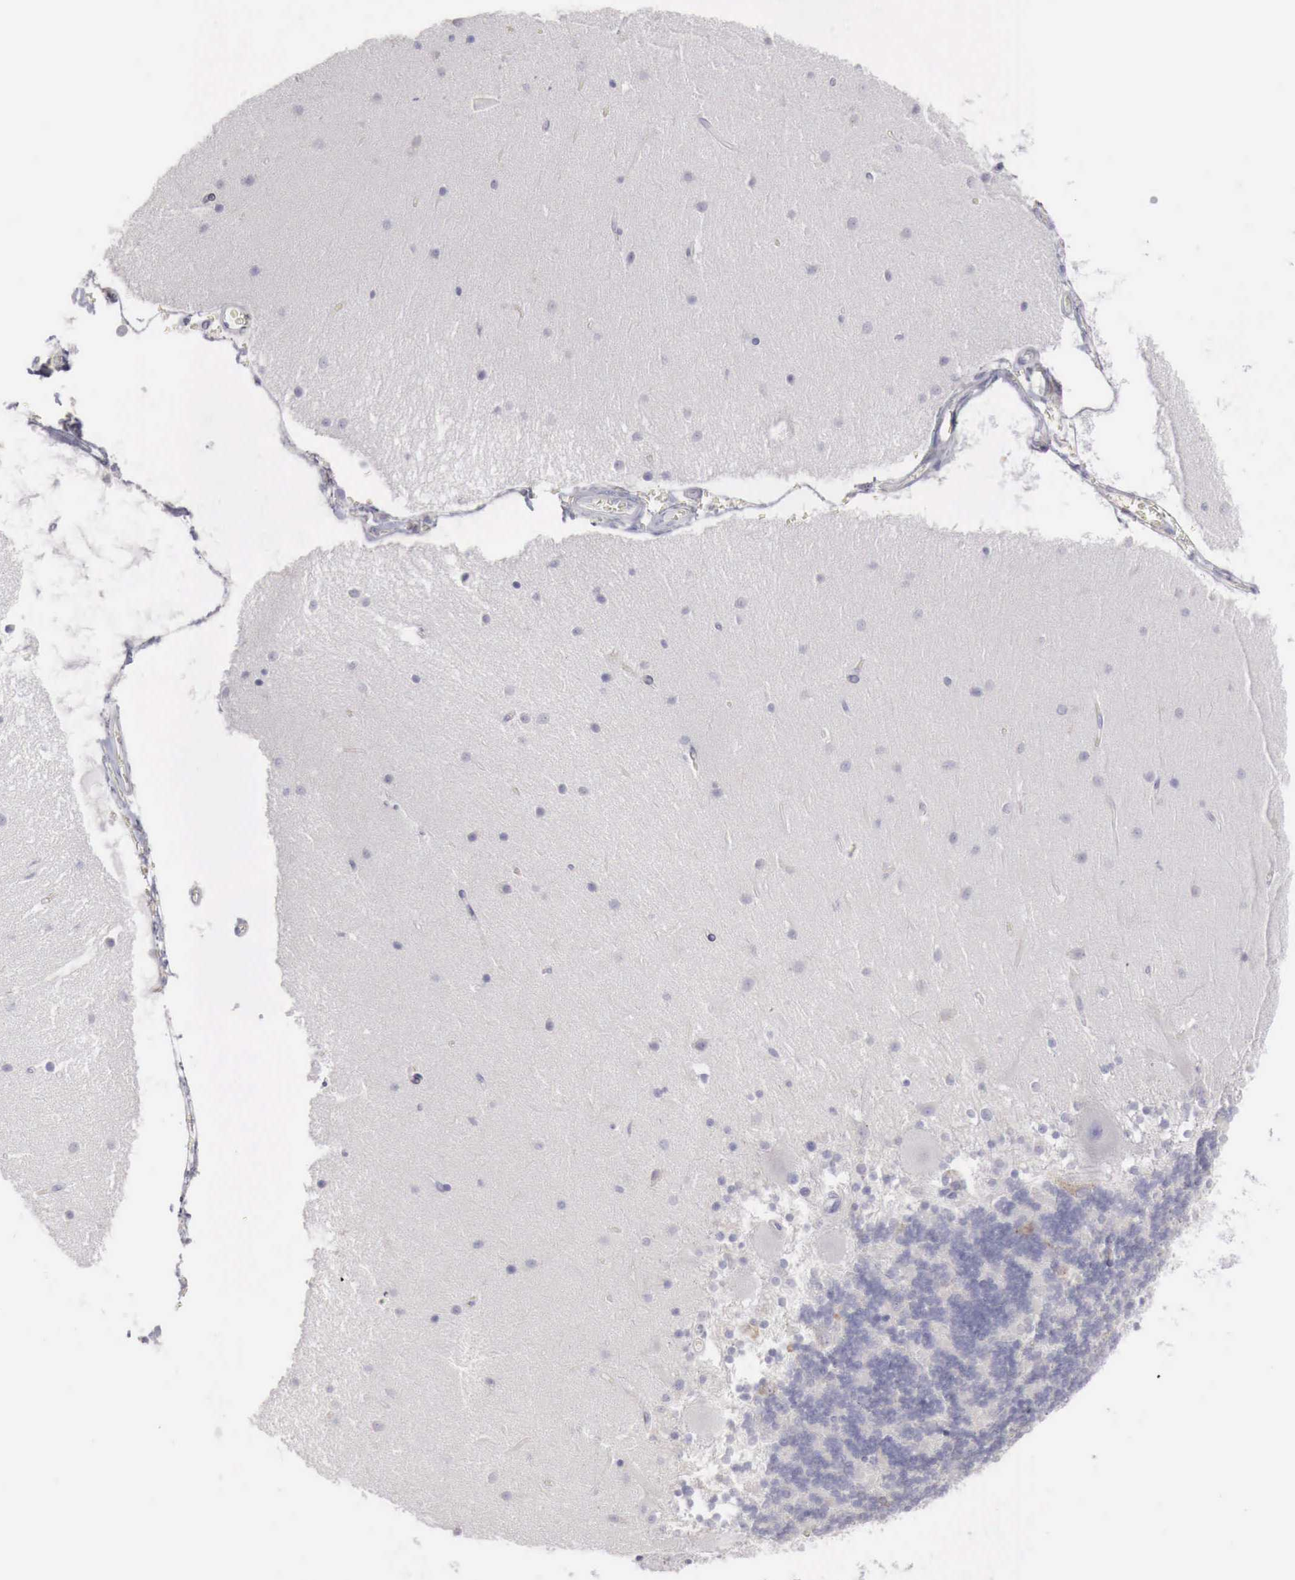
{"staining": {"intensity": "negative", "quantity": "none", "location": "none"}, "tissue": "cerebellum", "cell_type": "Cells in granular layer", "image_type": "normal", "snomed": [{"axis": "morphology", "description": "Normal tissue, NOS"}, {"axis": "topography", "description": "Cerebellum"}], "caption": "Cerebellum was stained to show a protein in brown. There is no significant positivity in cells in granular layer. Nuclei are stained in blue.", "gene": "NSDHL", "patient": {"sex": "female", "age": 54}}